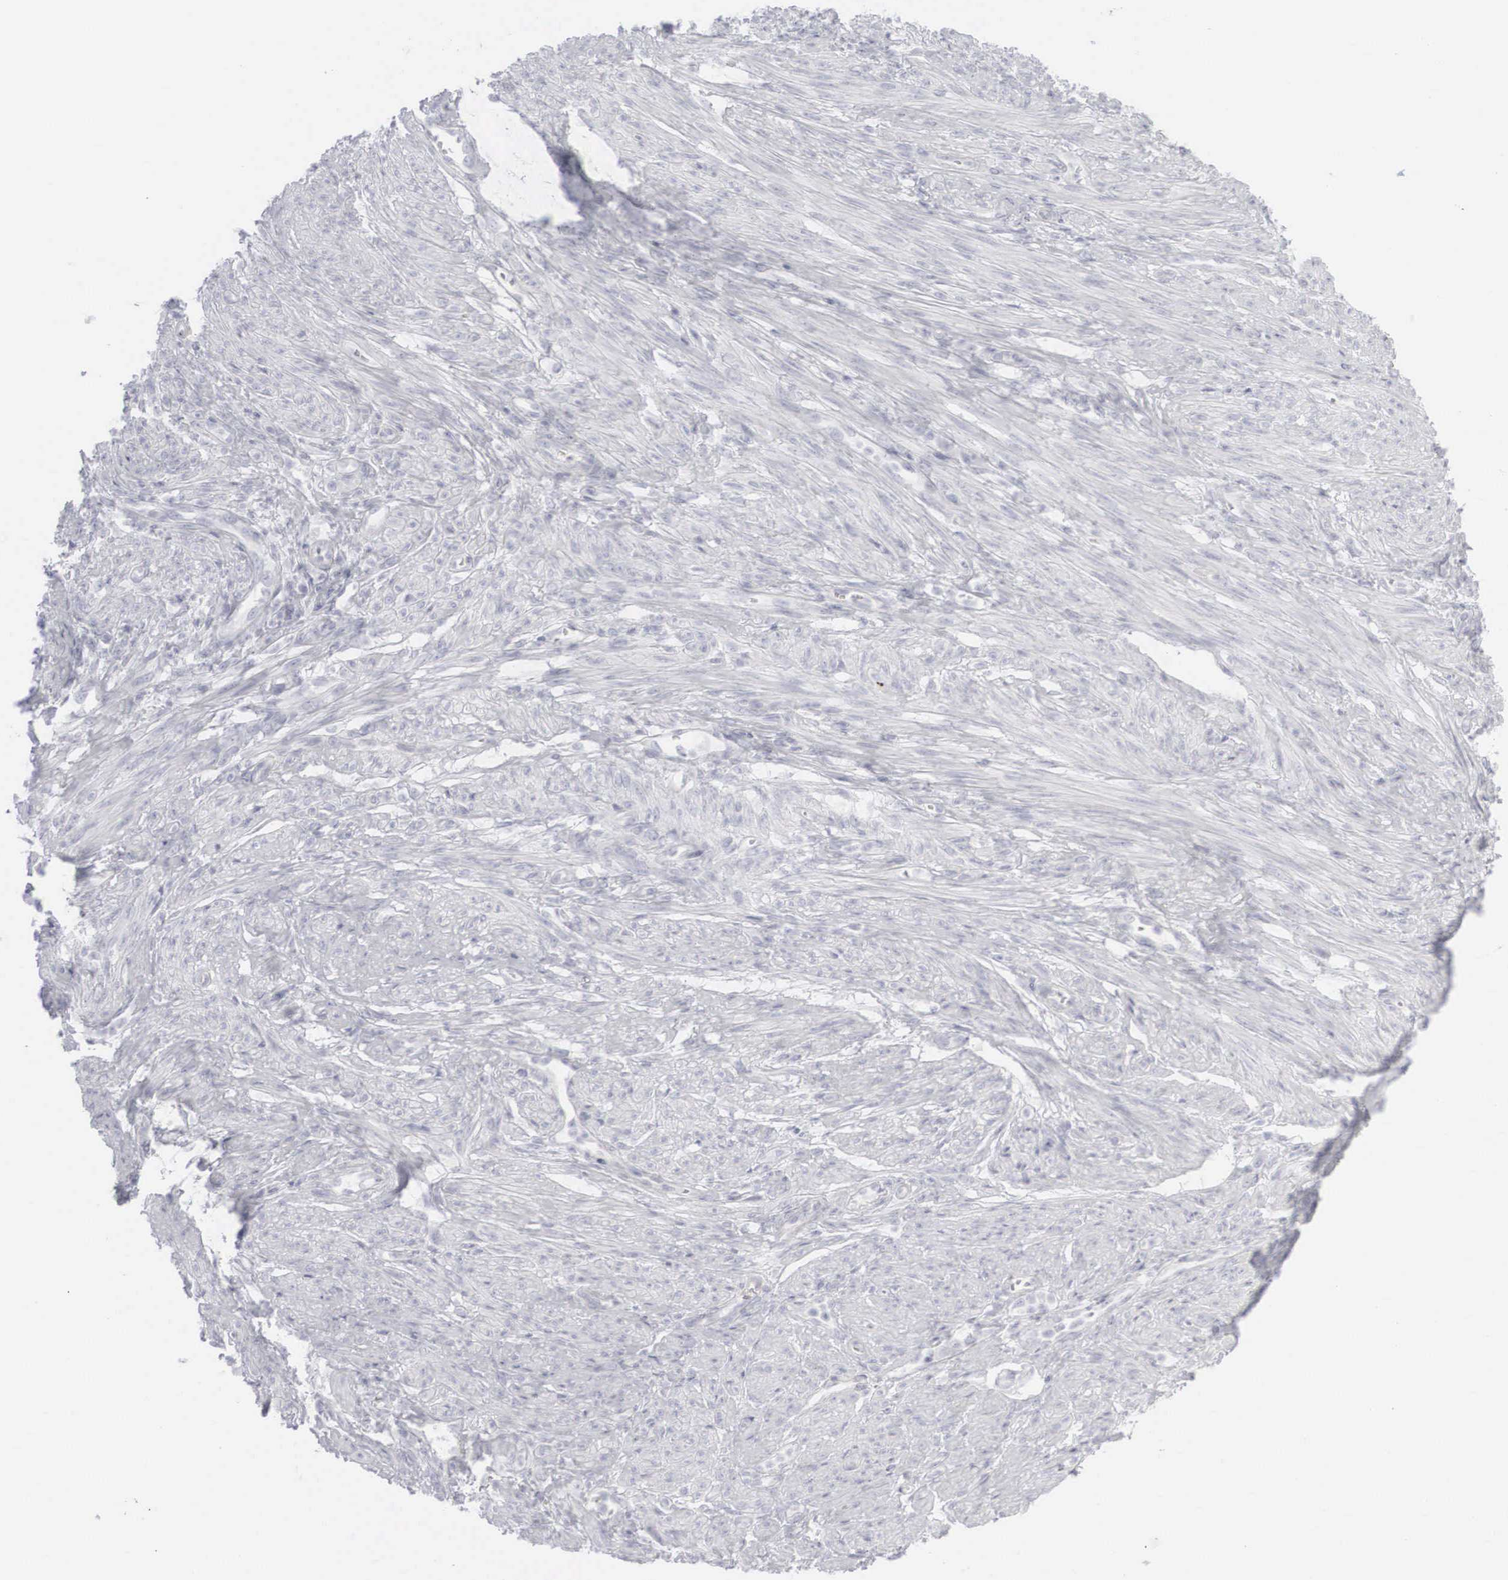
{"staining": {"intensity": "negative", "quantity": "none", "location": "none"}, "tissue": "endometrial cancer", "cell_type": "Tumor cells", "image_type": "cancer", "snomed": [{"axis": "morphology", "description": "Adenocarcinoma, NOS"}, {"axis": "topography", "description": "Endometrium"}], "caption": "DAB (3,3'-diaminobenzidine) immunohistochemical staining of human endometrial adenocarcinoma demonstrates no significant positivity in tumor cells.", "gene": "KRT14", "patient": {"sex": "female", "age": 75}}